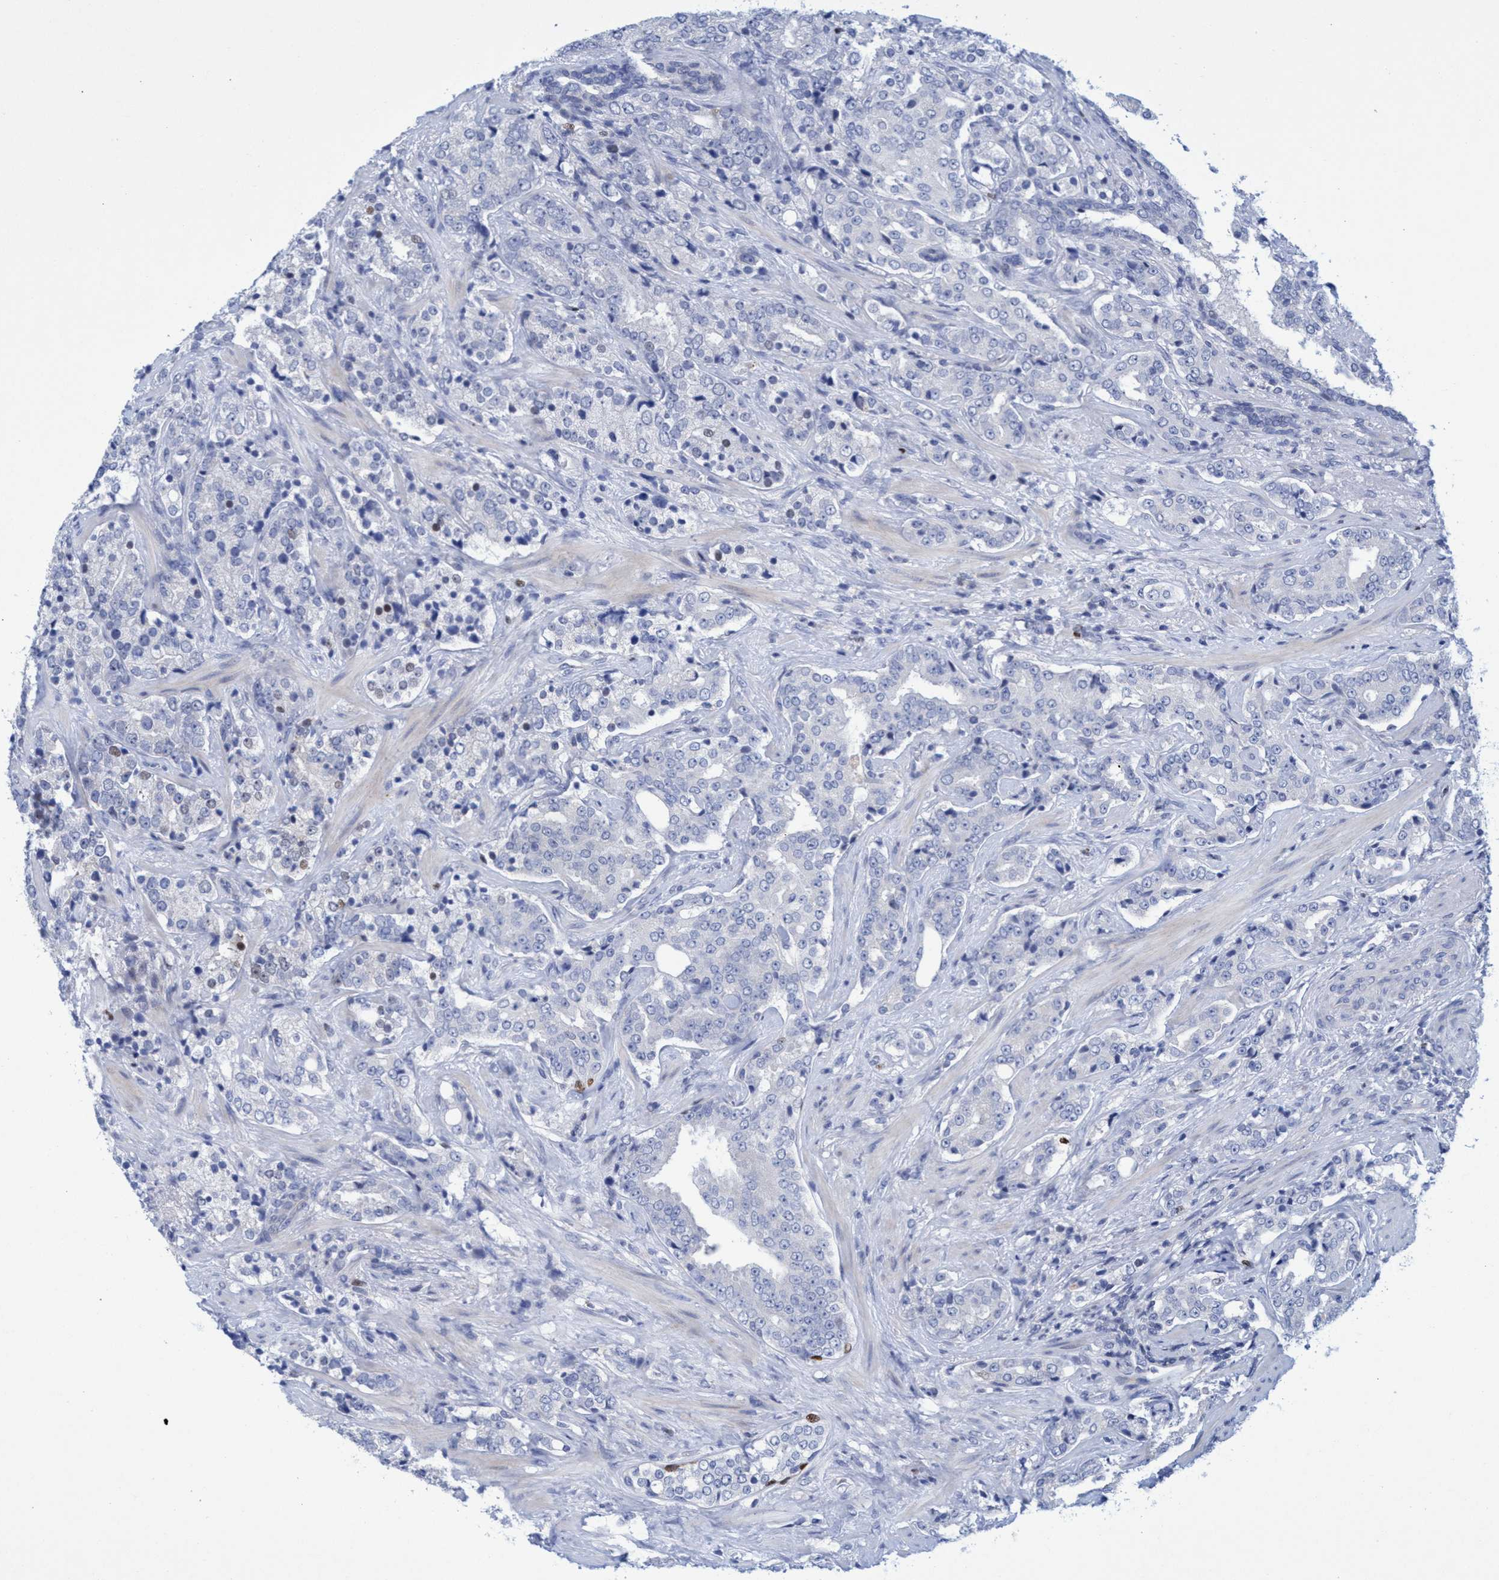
{"staining": {"intensity": "weak", "quantity": "<25%", "location": "nuclear"}, "tissue": "prostate cancer", "cell_type": "Tumor cells", "image_type": "cancer", "snomed": [{"axis": "morphology", "description": "Adenocarcinoma, High grade"}, {"axis": "topography", "description": "Prostate"}], "caption": "Immunohistochemical staining of human prostate adenocarcinoma (high-grade) demonstrates no significant expression in tumor cells.", "gene": "R3HCC1", "patient": {"sex": "male", "age": 71}}